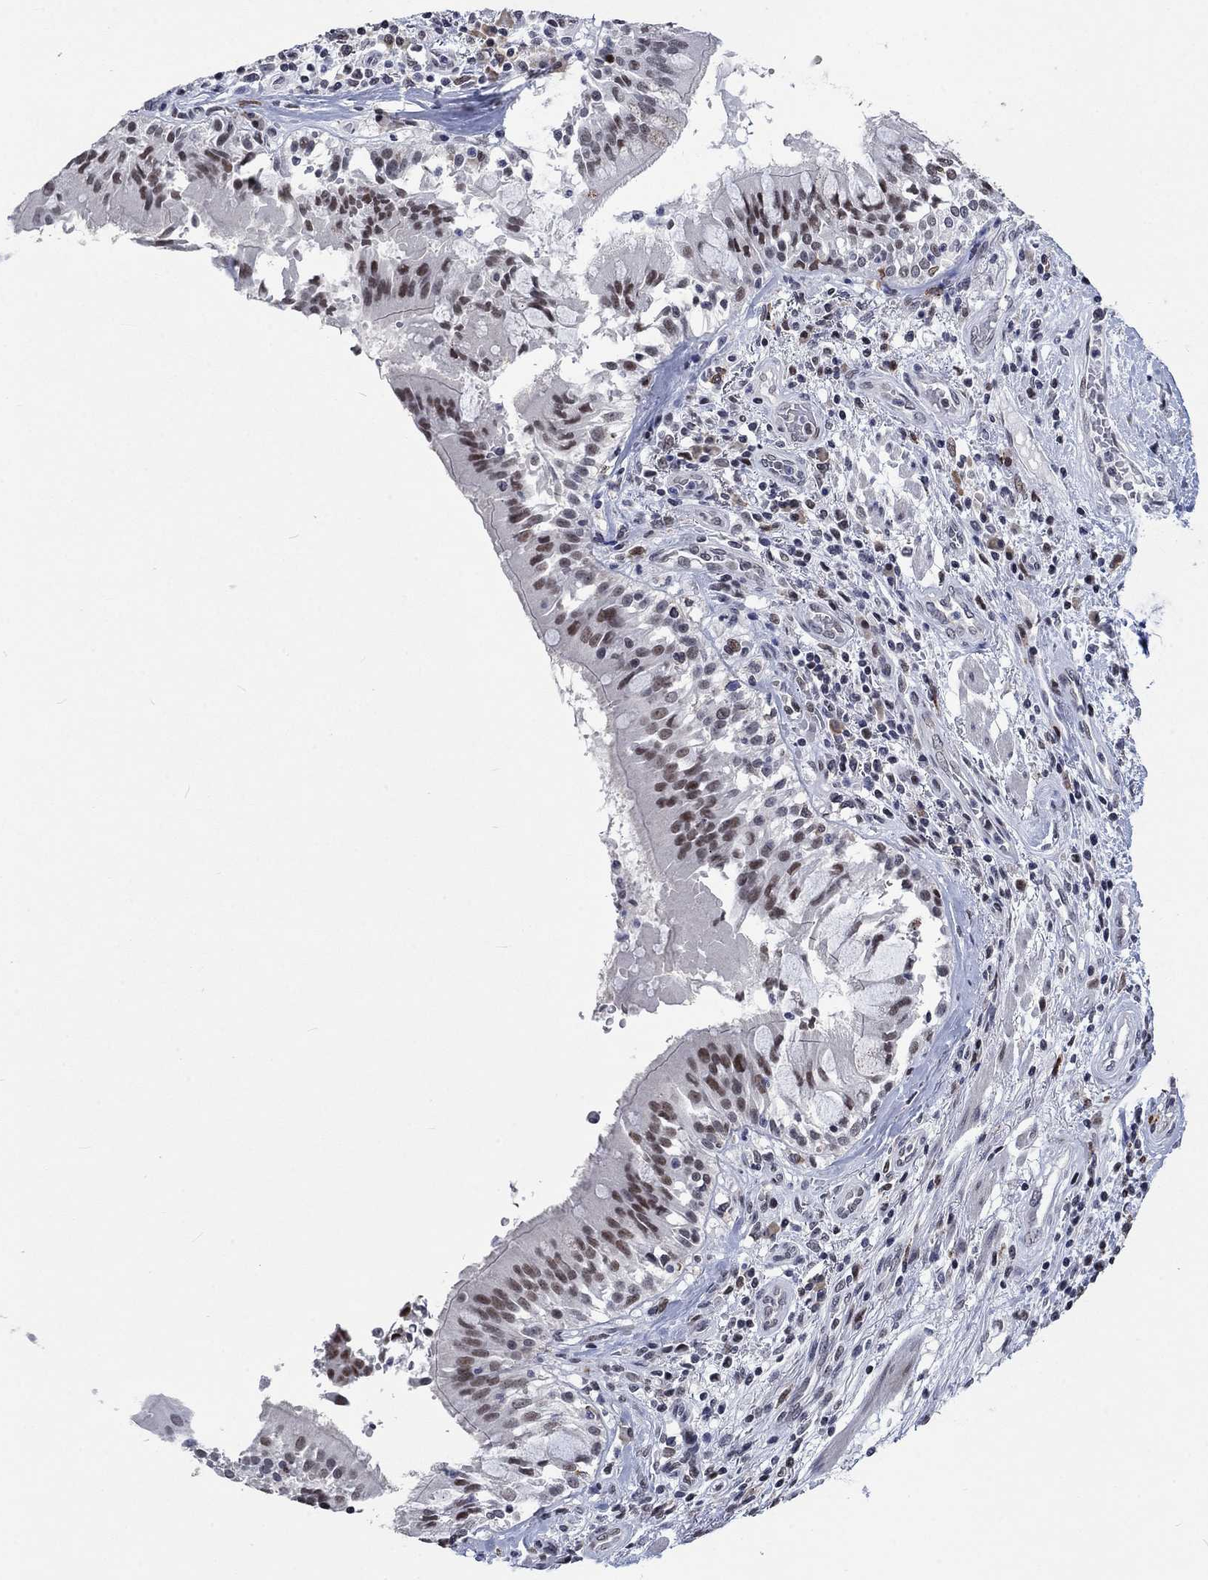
{"staining": {"intensity": "strong", "quantity": ">75%", "location": "nuclear"}, "tissue": "lung cancer", "cell_type": "Tumor cells", "image_type": "cancer", "snomed": [{"axis": "morphology", "description": "Normal tissue, NOS"}, {"axis": "morphology", "description": "Squamous cell carcinoma, NOS"}, {"axis": "topography", "description": "Bronchus"}, {"axis": "topography", "description": "Lung"}], "caption": "This is a micrograph of immunohistochemistry (IHC) staining of squamous cell carcinoma (lung), which shows strong staining in the nuclear of tumor cells.", "gene": "HCFC1", "patient": {"sex": "male", "age": 64}}